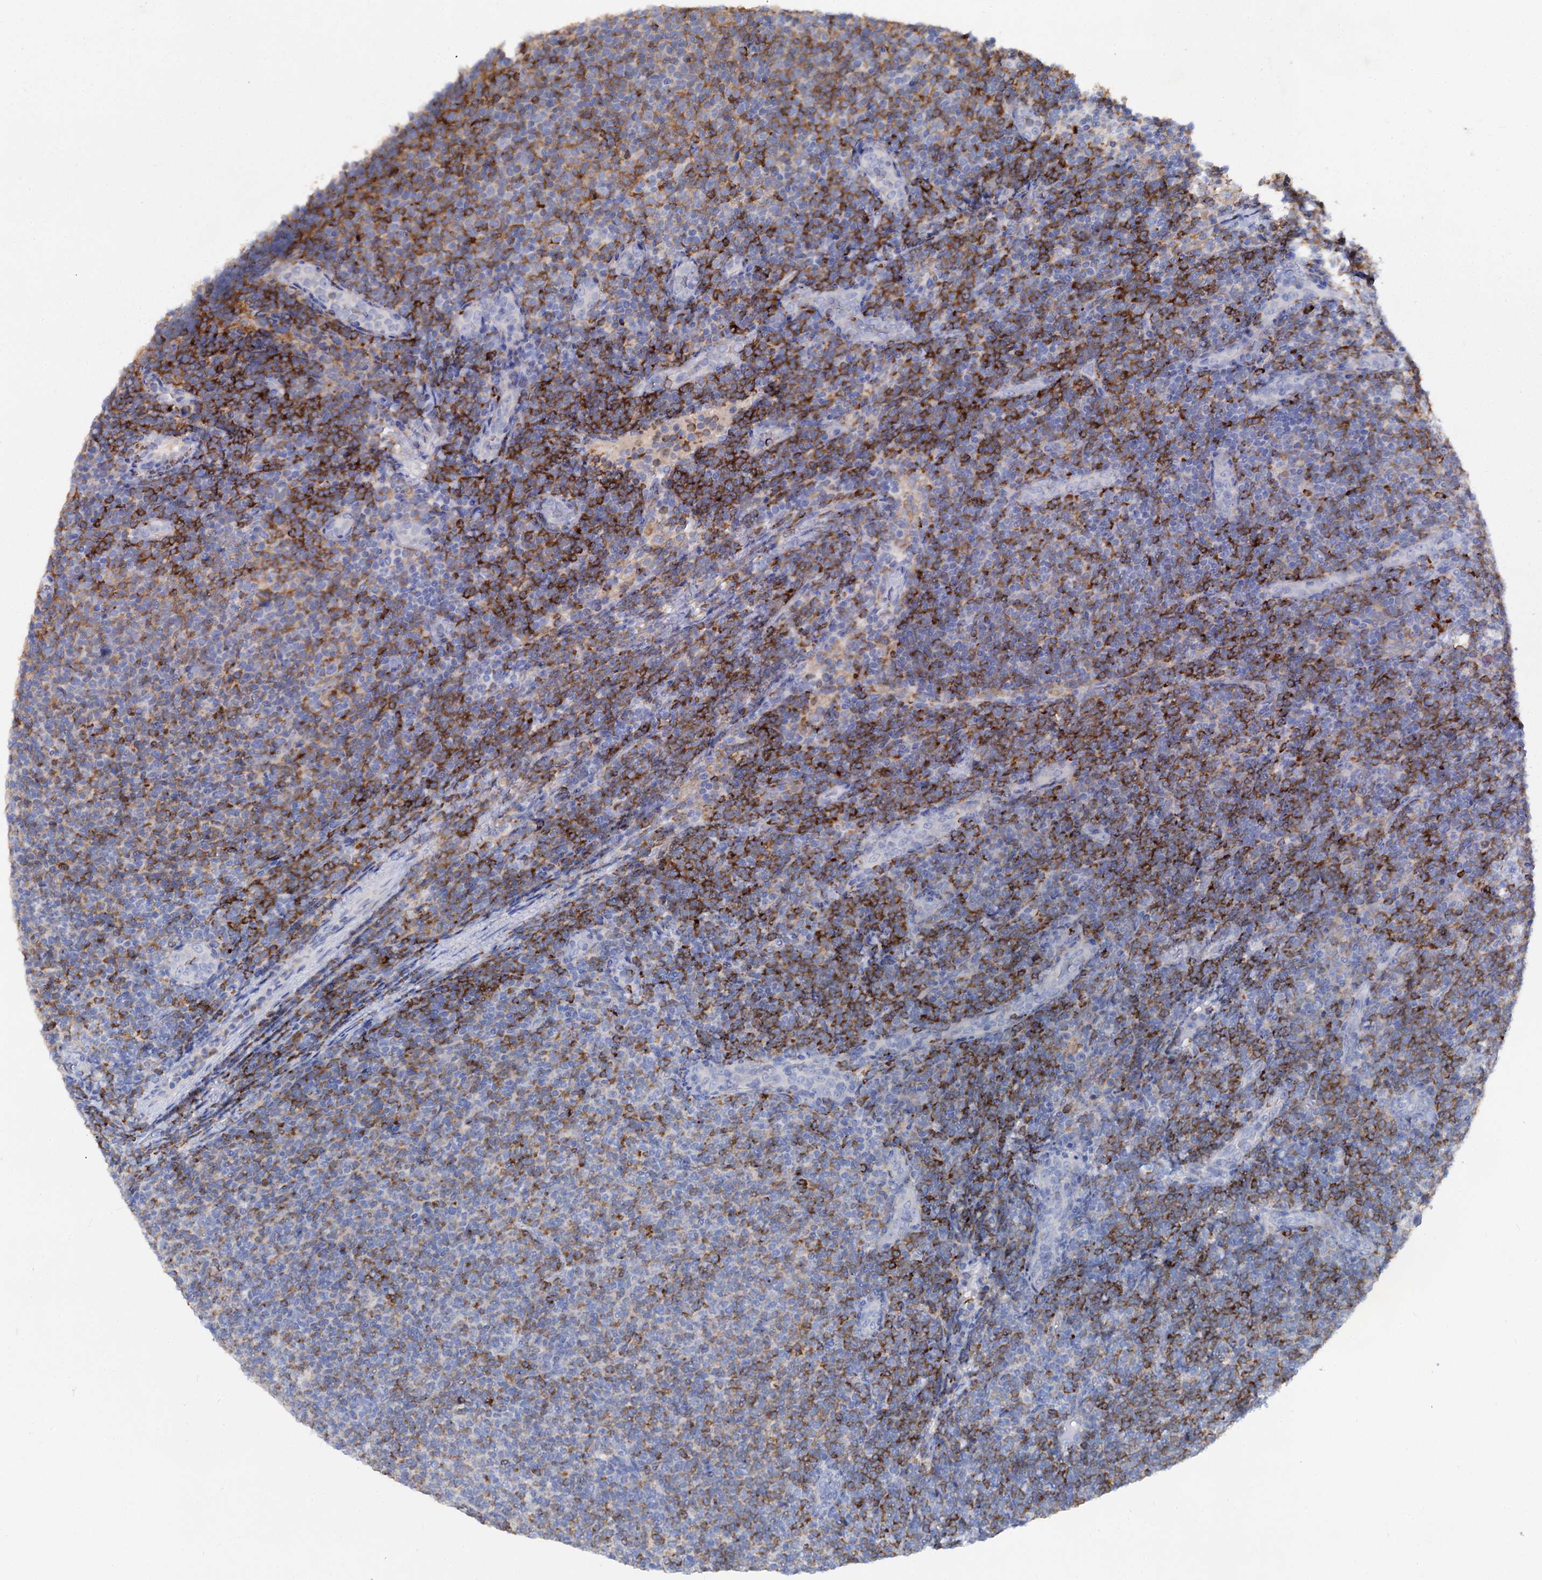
{"staining": {"intensity": "moderate", "quantity": "25%-75%", "location": "cytoplasmic/membranous"}, "tissue": "lymphoma", "cell_type": "Tumor cells", "image_type": "cancer", "snomed": [{"axis": "morphology", "description": "Malignant lymphoma, non-Hodgkin's type, Low grade"}, {"axis": "topography", "description": "Lymph node"}], "caption": "Moderate cytoplasmic/membranous protein positivity is present in about 25%-75% of tumor cells in malignant lymphoma, non-Hodgkin's type (low-grade).", "gene": "HVCN1", "patient": {"sex": "male", "age": 66}}